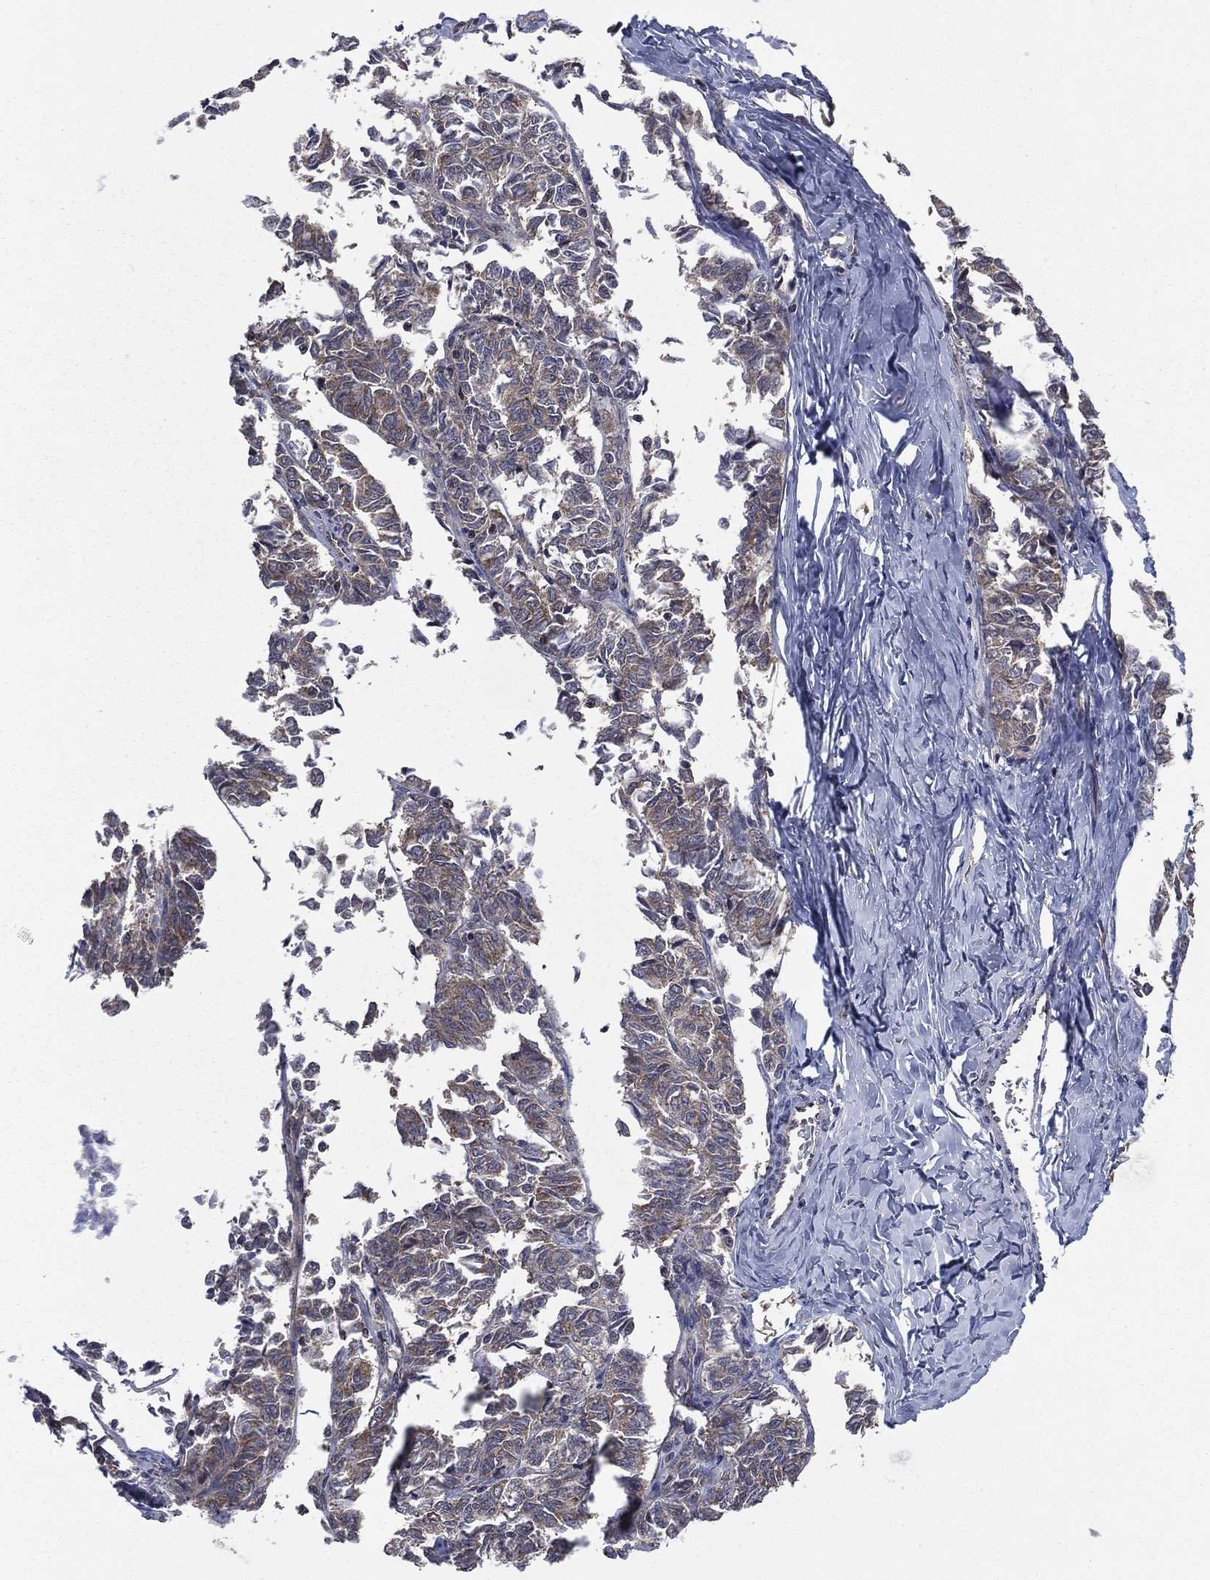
{"staining": {"intensity": "weak", "quantity": "<25%", "location": "cytoplasmic/membranous"}, "tissue": "ovarian cancer", "cell_type": "Tumor cells", "image_type": "cancer", "snomed": [{"axis": "morphology", "description": "Carcinoma, endometroid"}, {"axis": "topography", "description": "Ovary"}], "caption": "There is no significant expression in tumor cells of ovarian cancer.", "gene": "C2orf76", "patient": {"sex": "female", "age": 80}}